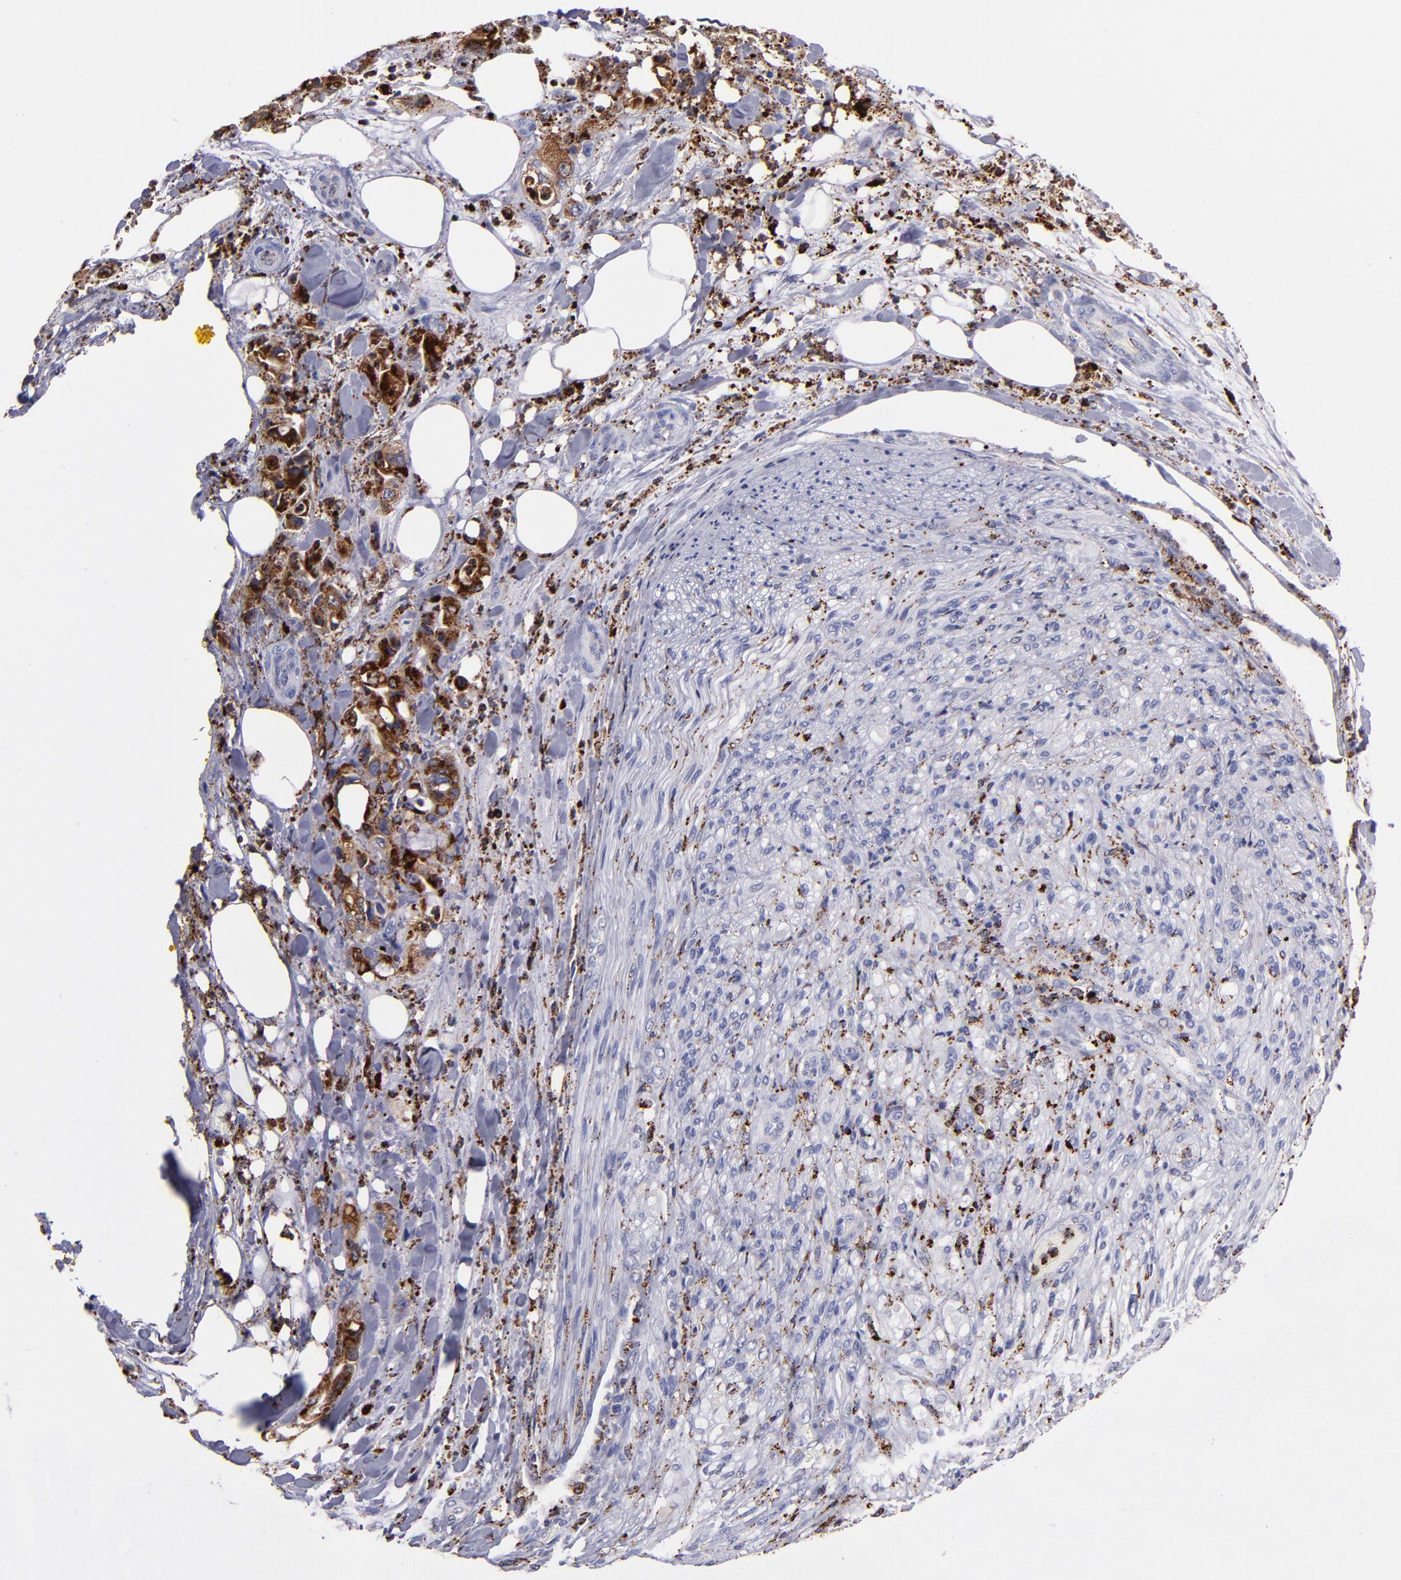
{"staining": {"intensity": "strong", "quantity": ">75%", "location": "cytoplasmic/membranous"}, "tissue": "pancreatic cancer", "cell_type": "Tumor cells", "image_type": "cancer", "snomed": [{"axis": "morphology", "description": "Adenocarcinoma, NOS"}, {"axis": "topography", "description": "Pancreas"}], "caption": "About >75% of tumor cells in human pancreatic cancer reveal strong cytoplasmic/membranous protein staining as visualized by brown immunohistochemical staining.", "gene": "CTSS", "patient": {"sex": "male", "age": 70}}